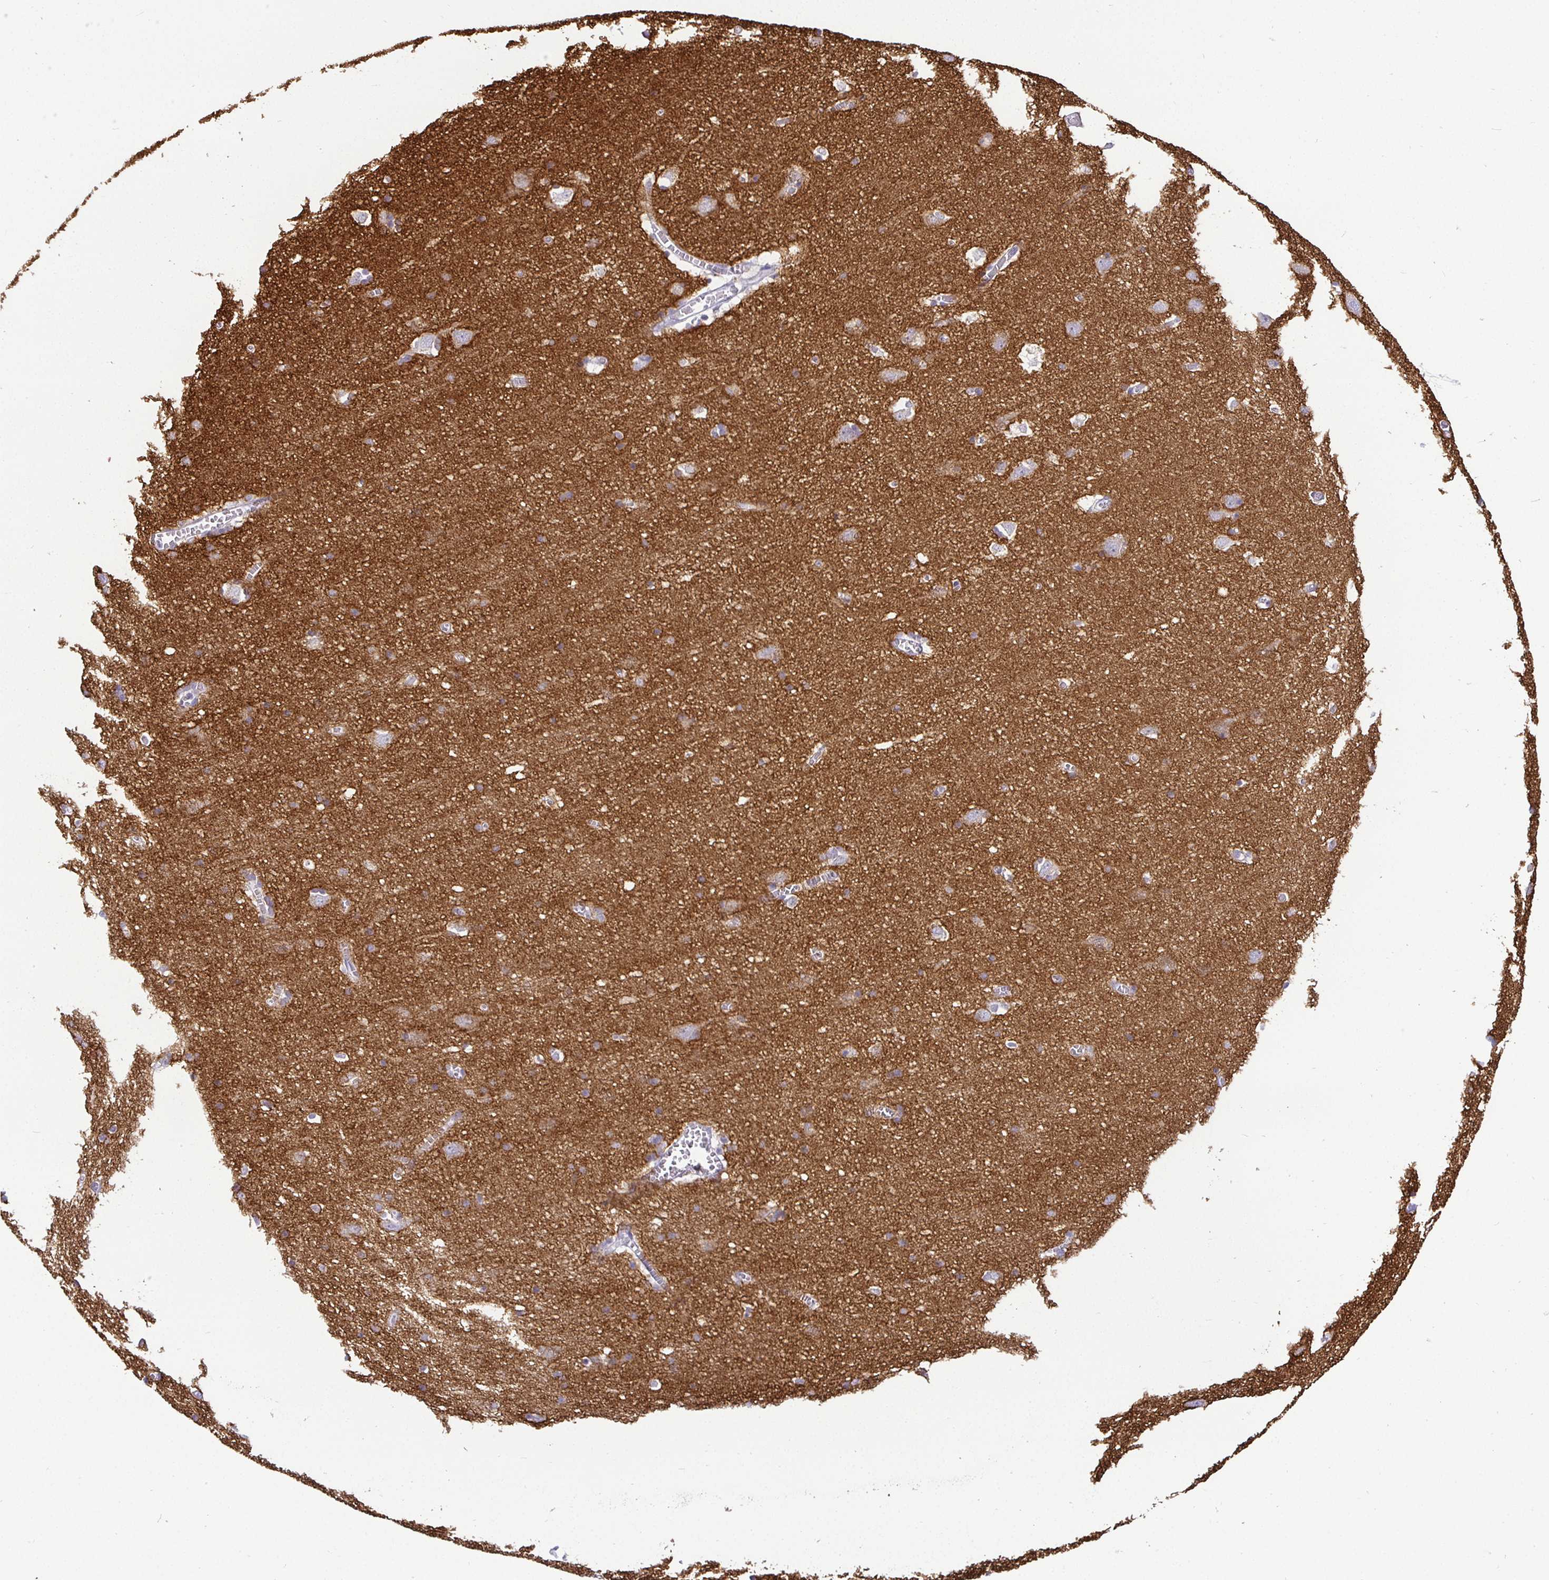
{"staining": {"intensity": "weak", "quantity": "<25%", "location": "cytoplasmic/membranous"}, "tissue": "cerebral cortex", "cell_type": "Endothelial cells", "image_type": "normal", "snomed": [{"axis": "morphology", "description": "Normal tissue, NOS"}, {"axis": "topography", "description": "Cerebral cortex"}], "caption": "There is no significant positivity in endothelial cells of cerebral cortex. Nuclei are stained in blue.", "gene": "SIRPA", "patient": {"sex": "male", "age": 70}}